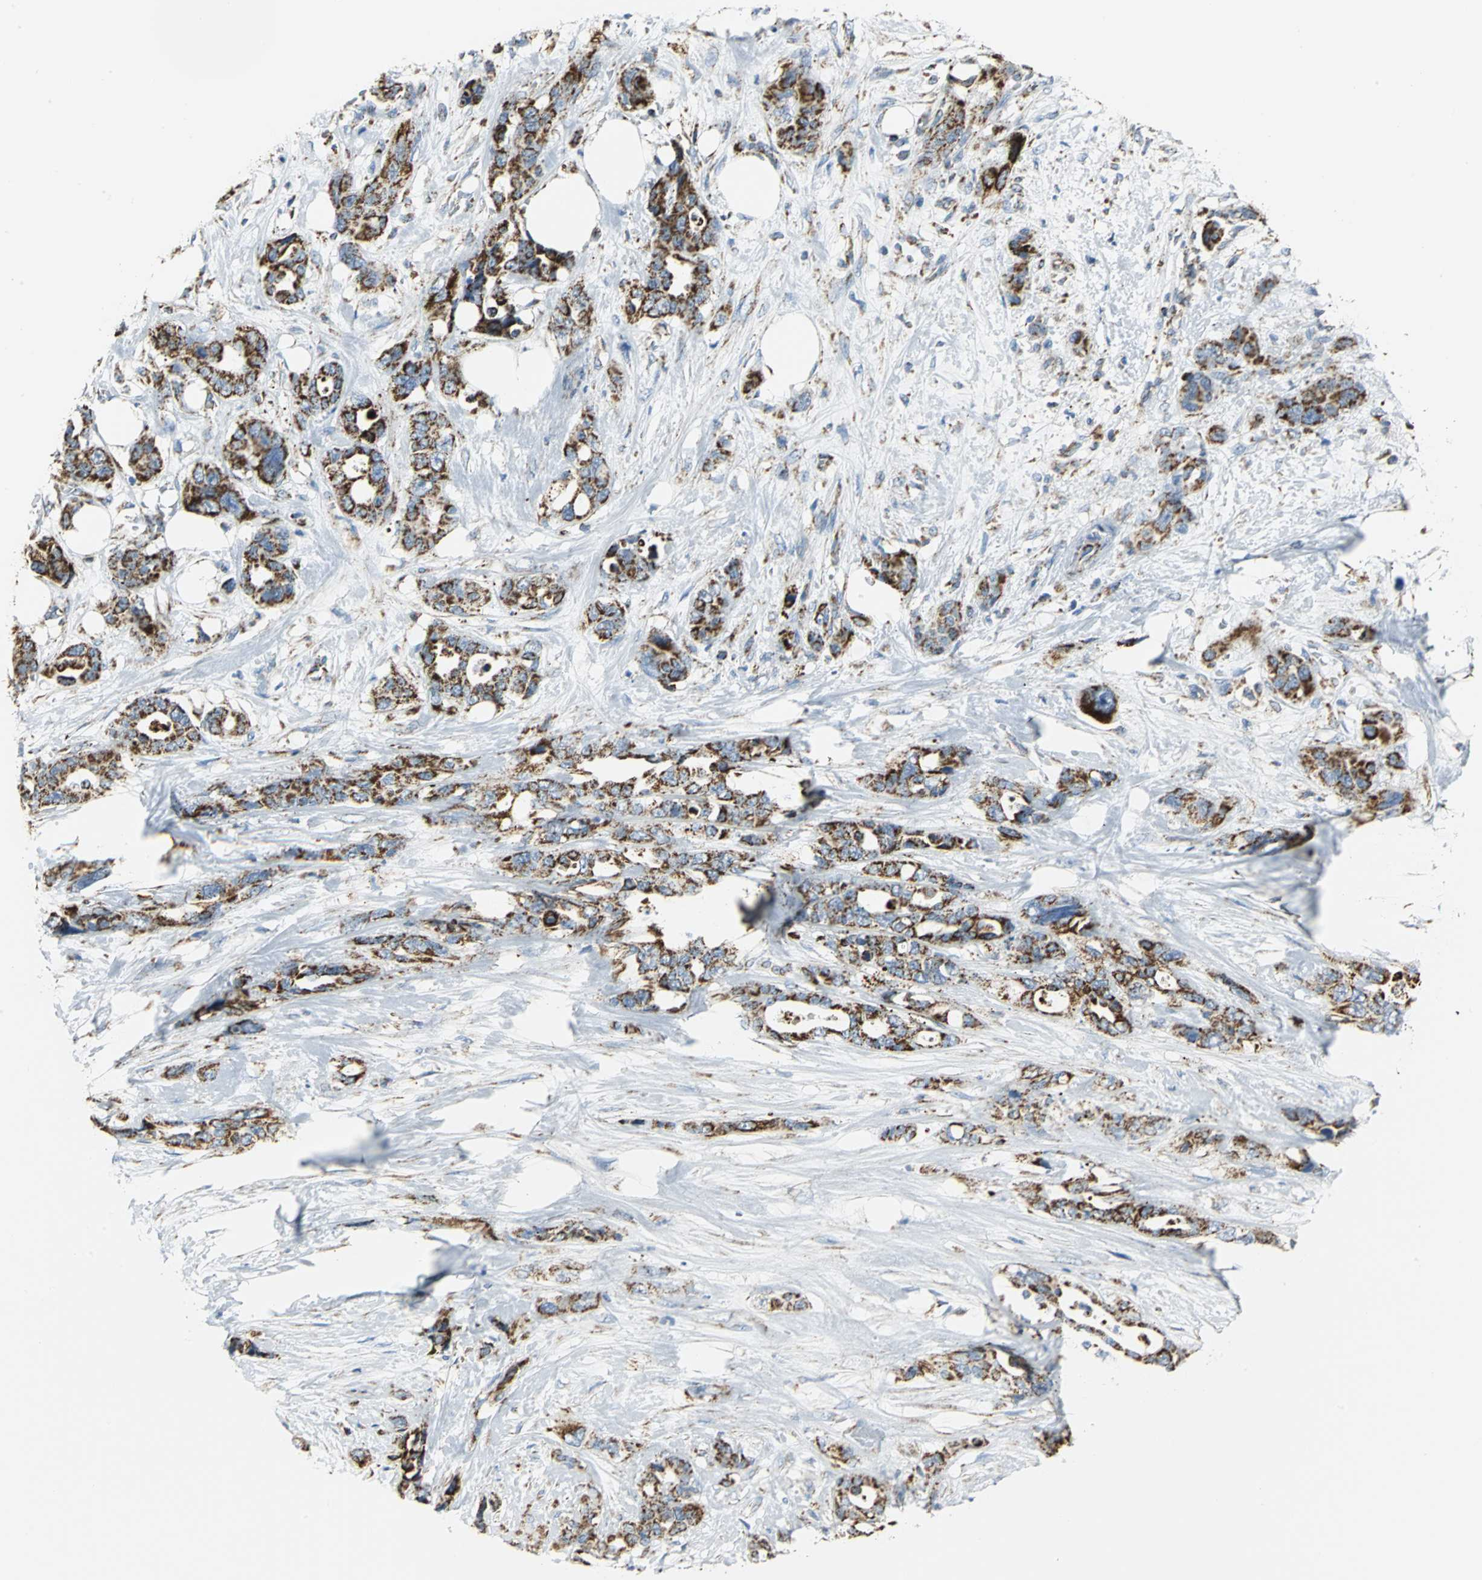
{"staining": {"intensity": "strong", "quantity": "25%-75%", "location": "cytoplasmic/membranous"}, "tissue": "pancreatic cancer", "cell_type": "Tumor cells", "image_type": "cancer", "snomed": [{"axis": "morphology", "description": "Adenocarcinoma, NOS"}, {"axis": "topography", "description": "Pancreas"}], "caption": "A histopathology image of pancreatic adenocarcinoma stained for a protein exhibits strong cytoplasmic/membranous brown staining in tumor cells.", "gene": "NTRK1", "patient": {"sex": "male", "age": 46}}